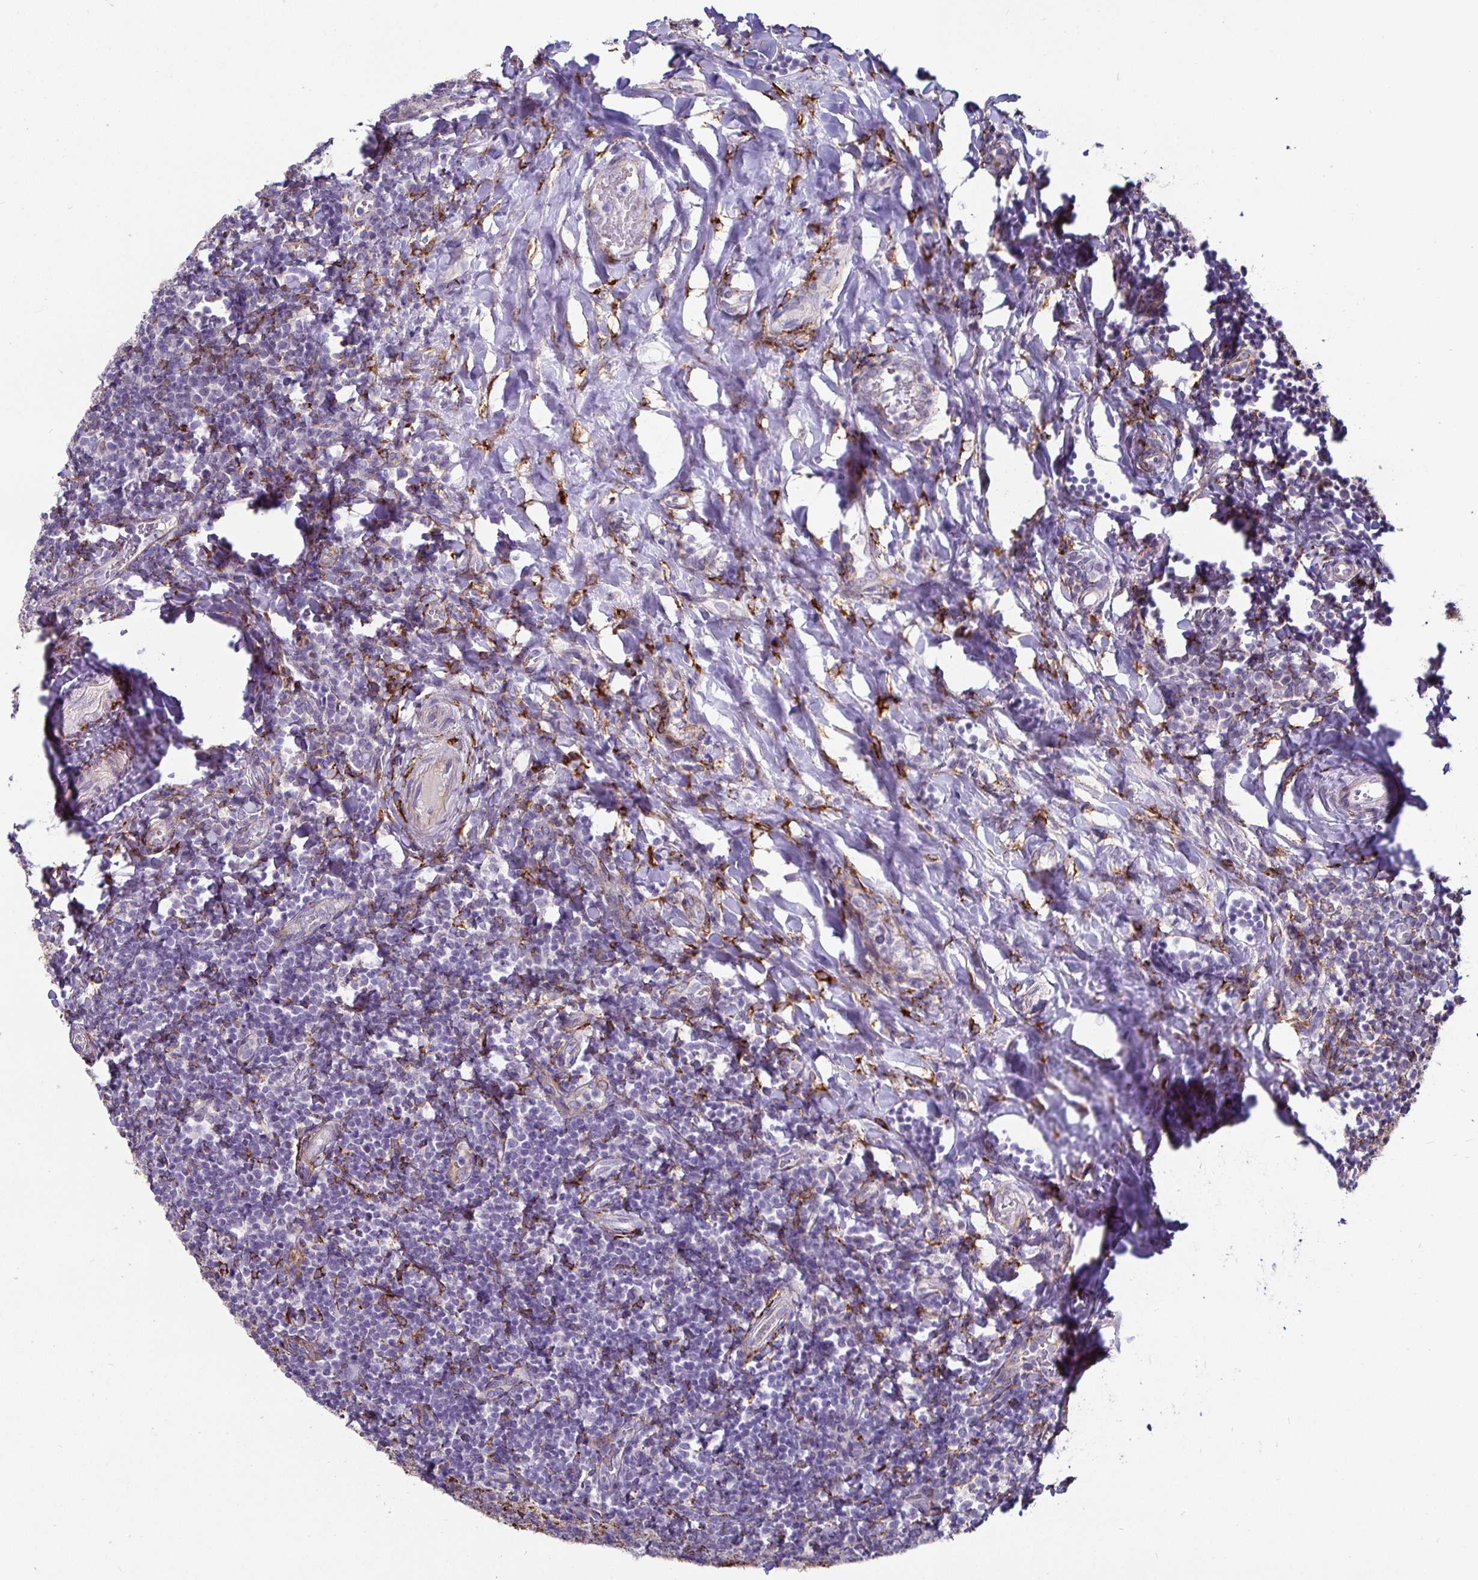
{"staining": {"intensity": "strong", "quantity": "25%-75%", "location": "cytoplasmic/membranous"}, "tissue": "tonsil", "cell_type": "Germinal center cells", "image_type": "normal", "snomed": [{"axis": "morphology", "description": "Normal tissue, NOS"}, {"axis": "topography", "description": "Tonsil"}], "caption": "A high amount of strong cytoplasmic/membranous positivity is identified in about 25%-75% of germinal center cells in unremarkable tonsil. (Brightfield microscopy of DAB IHC at high magnification).", "gene": "P4HA2", "patient": {"sex": "female", "age": 10}}